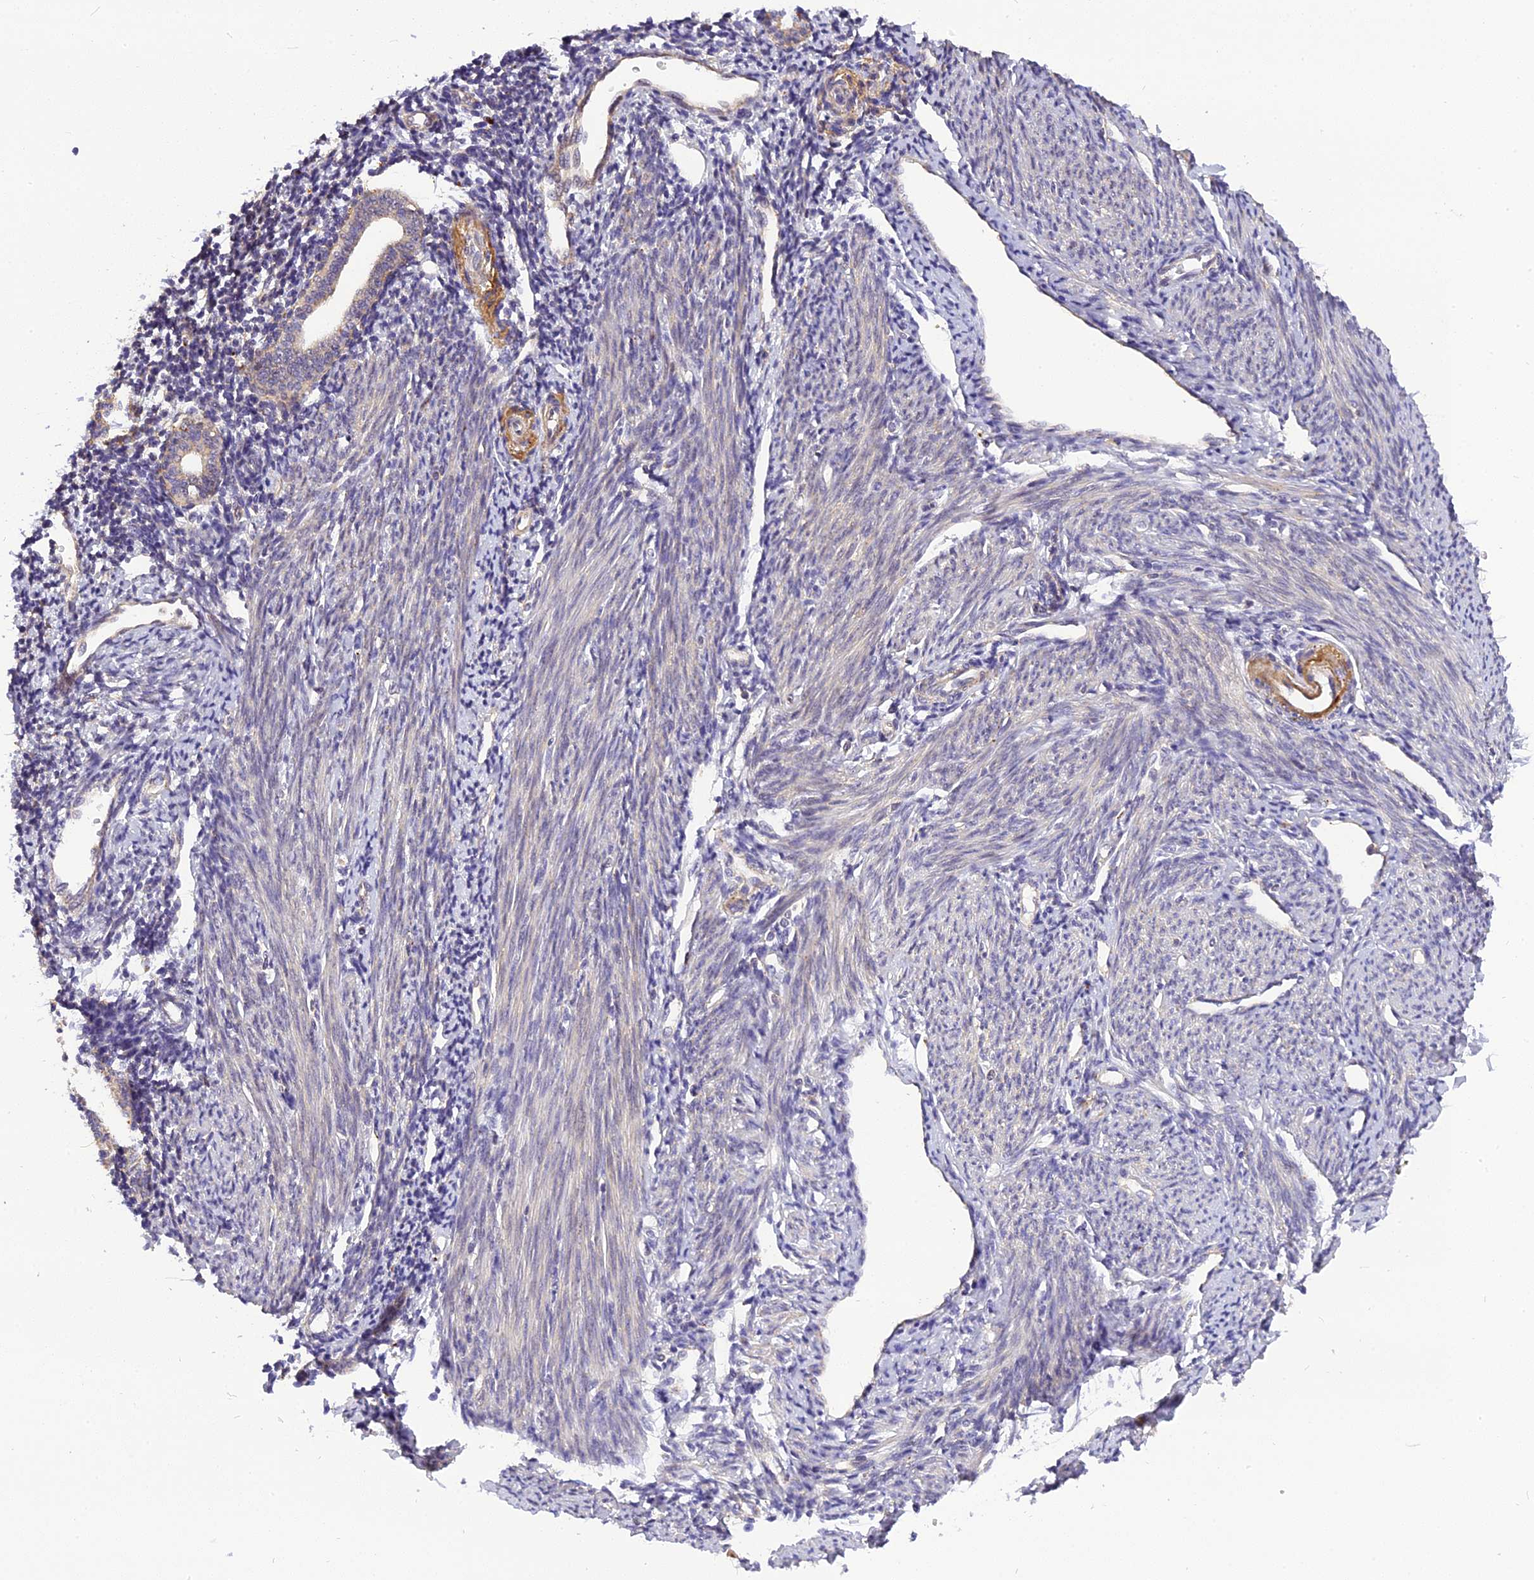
{"staining": {"intensity": "weak", "quantity": "<25%", "location": "cytoplasmic/membranous"}, "tissue": "endometrium", "cell_type": "Cells in endometrial stroma", "image_type": "normal", "snomed": [{"axis": "morphology", "description": "Normal tissue, NOS"}, {"axis": "topography", "description": "Endometrium"}], "caption": "Human endometrium stained for a protein using immunohistochemistry (IHC) reveals no expression in cells in endometrial stroma.", "gene": "FNIP2", "patient": {"sex": "female", "age": 56}}